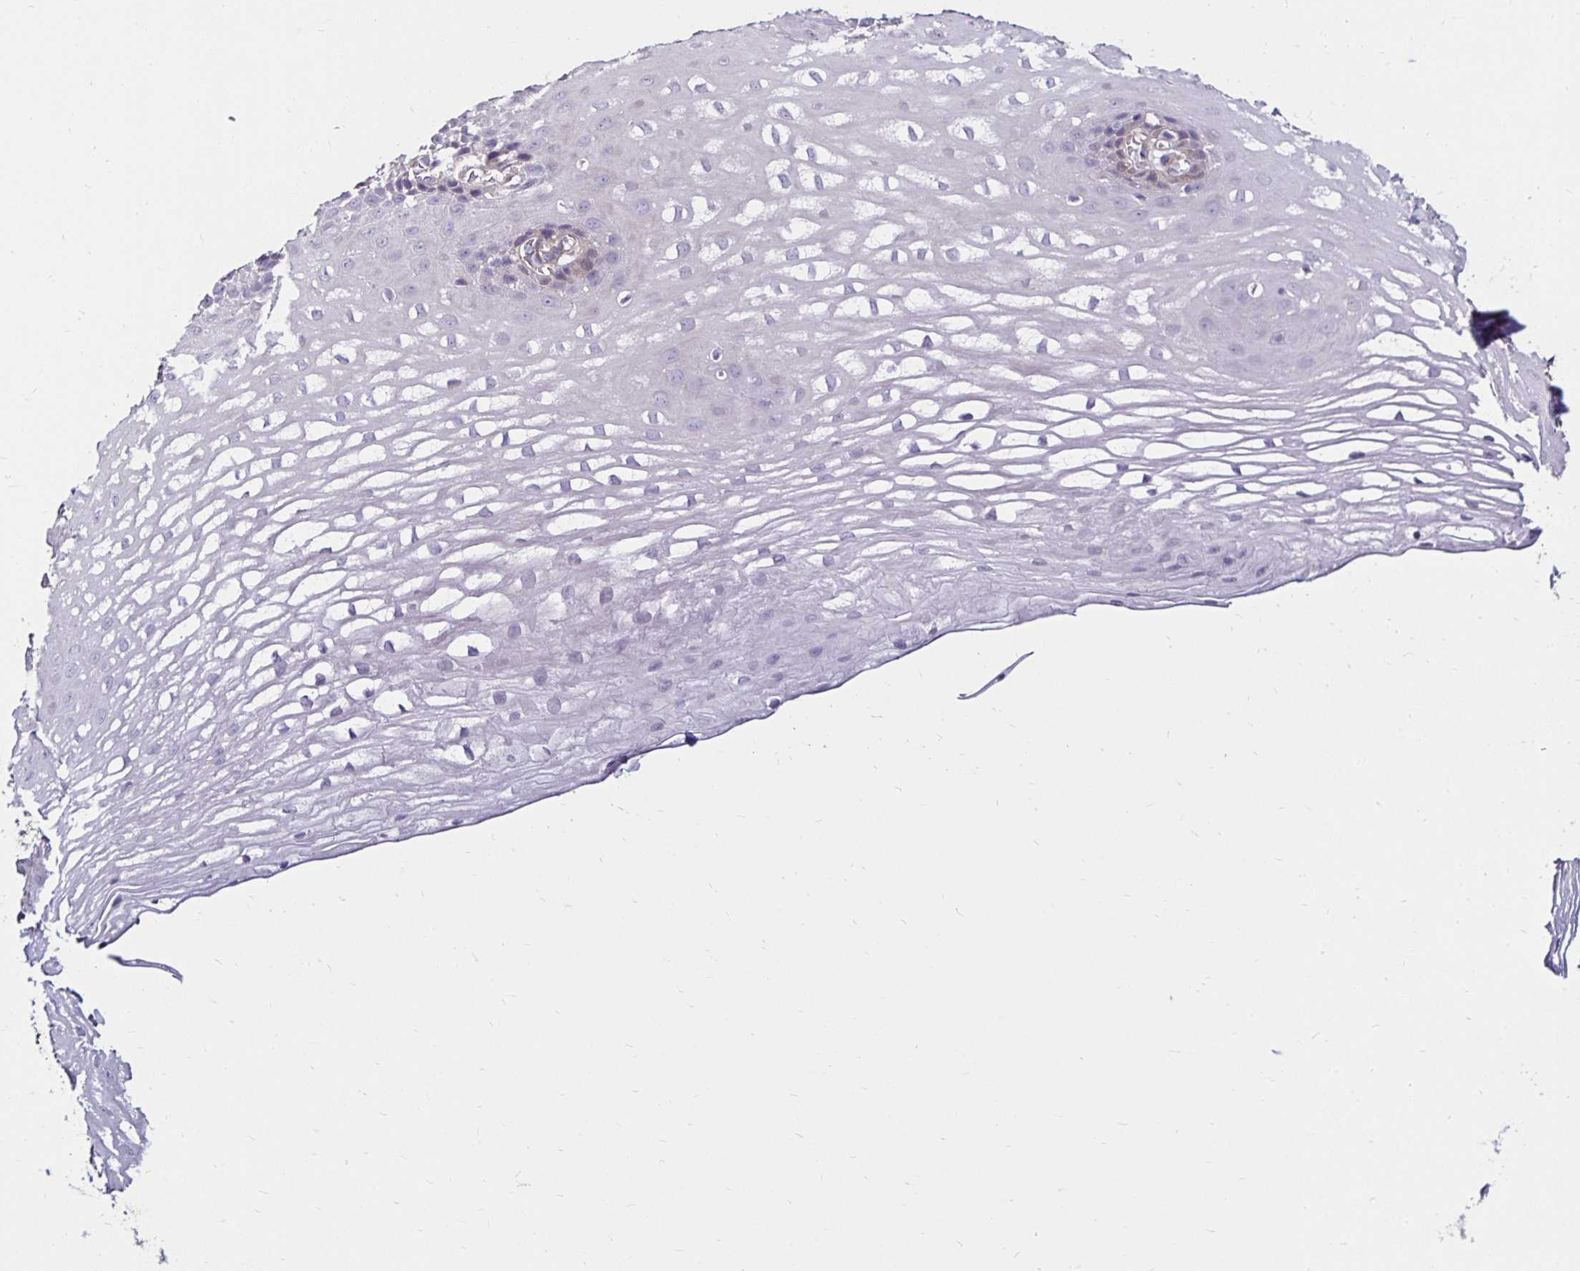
{"staining": {"intensity": "negative", "quantity": "none", "location": "none"}, "tissue": "esophagus", "cell_type": "Squamous epithelial cells", "image_type": "normal", "snomed": [{"axis": "morphology", "description": "Normal tissue, NOS"}, {"axis": "topography", "description": "Esophagus"}], "caption": "Immunohistochemistry of normal human esophagus shows no staining in squamous epithelial cells.", "gene": "ITGB1", "patient": {"sex": "male", "age": 62}}